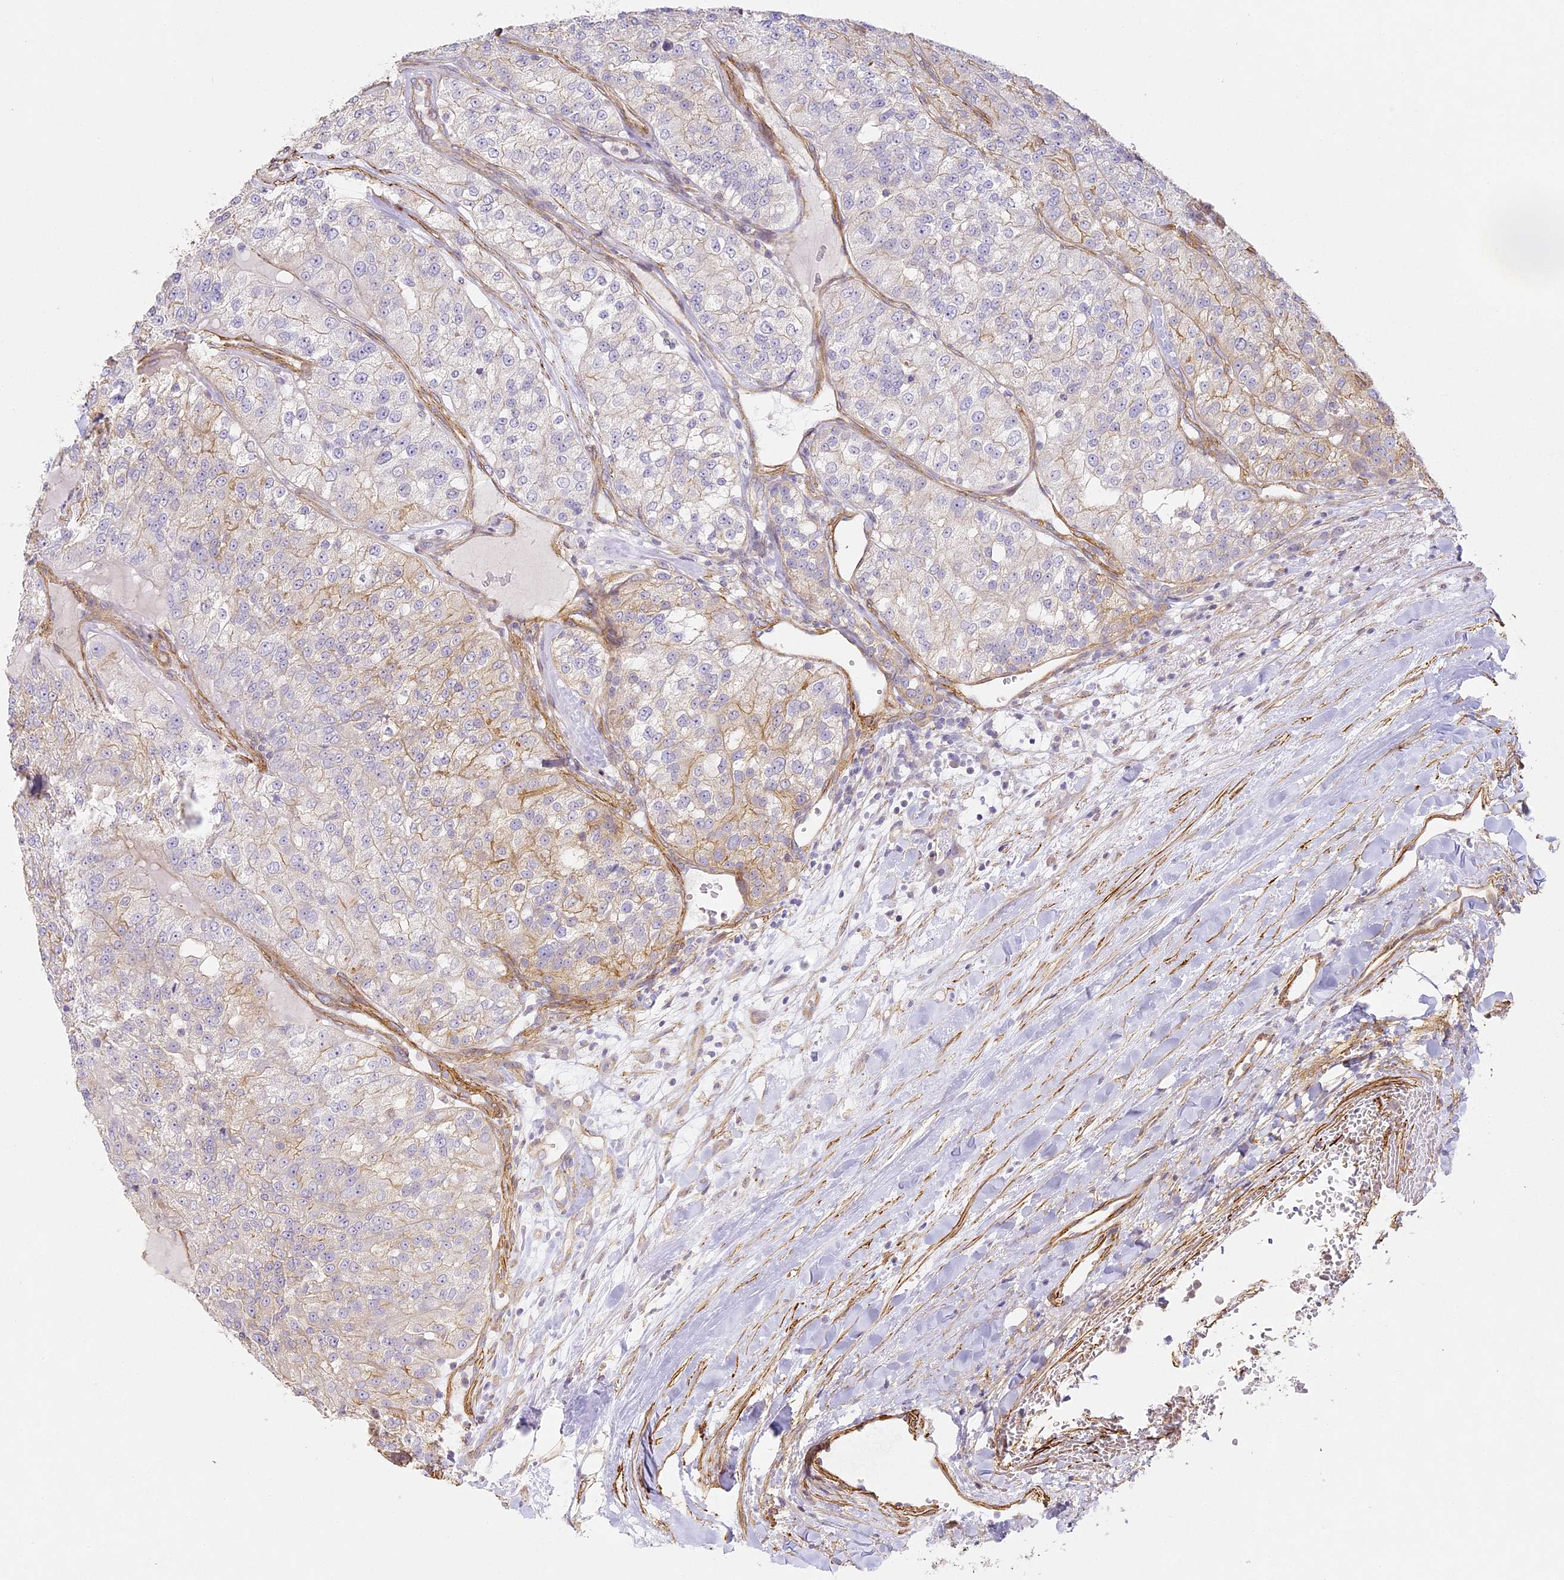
{"staining": {"intensity": "moderate", "quantity": "<25%", "location": "cytoplasmic/membranous"}, "tissue": "renal cancer", "cell_type": "Tumor cells", "image_type": "cancer", "snomed": [{"axis": "morphology", "description": "Adenocarcinoma, NOS"}, {"axis": "topography", "description": "Kidney"}], "caption": "A high-resolution image shows immunohistochemistry (IHC) staining of adenocarcinoma (renal), which shows moderate cytoplasmic/membranous staining in approximately <25% of tumor cells. (Stains: DAB (3,3'-diaminobenzidine) in brown, nuclei in blue, Microscopy: brightfield microscopy at high magnification).", "gene": "MED28", "patient": {"sex": "female", "age": 63}}